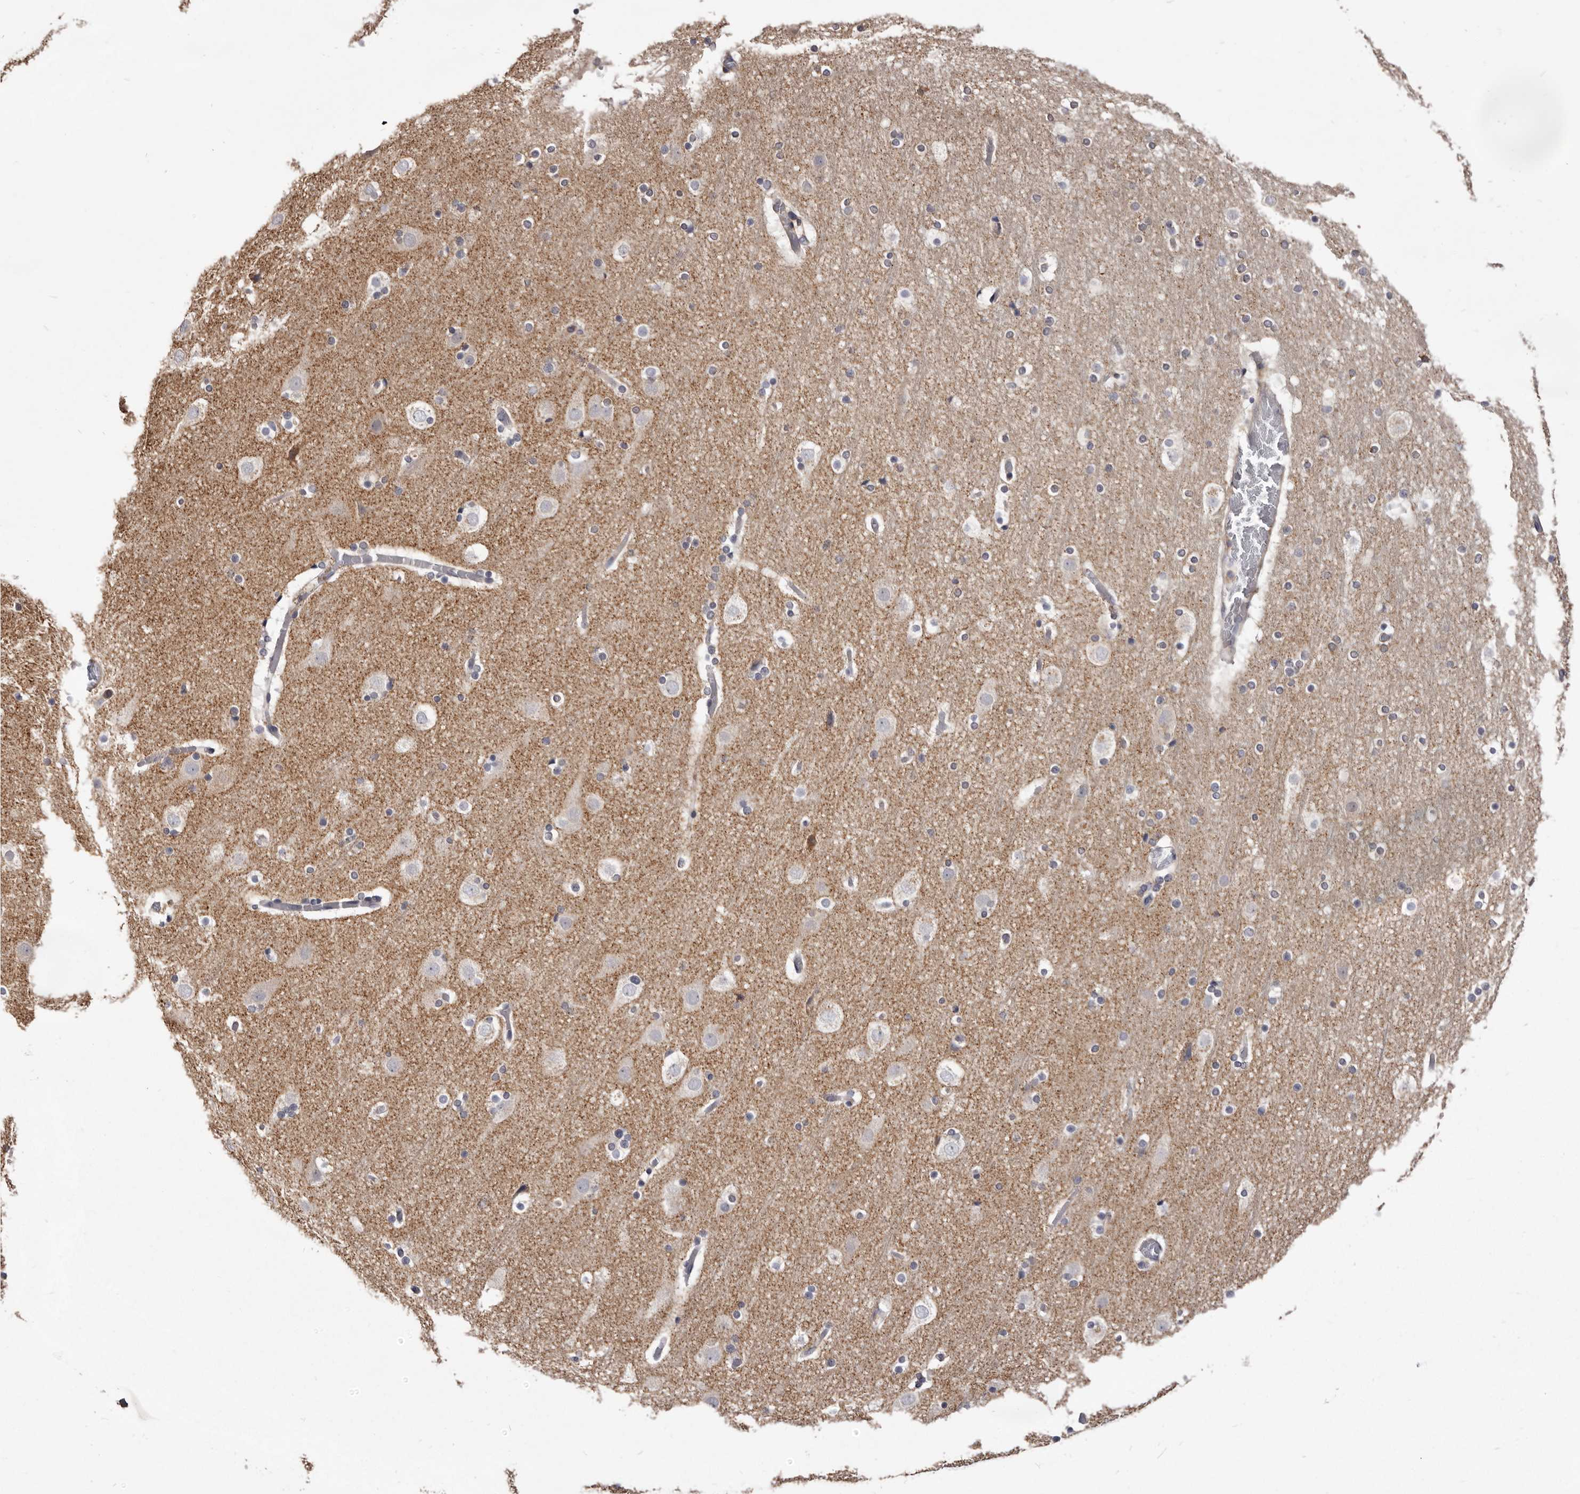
{"staining": {"intensity": "weak", "quantity": "25%-75%", "location": "cytoplasmic/membranous"}, "tissue": "cerebral cortex", "cell_type": "Endothelial cells", "image_type": "normal", "snomed": [{"axis": "morphology", "description": "Normal tissue, NOS"}, {"axis": "topography", "description": "Cerebral cortex"}], "caption": "IHC (DAB) staining of normal cerebral cortex demonstrates weak cytoplasmic/membranous protein staining in about 25%-75% of endothelial cells.", "gene": "TPD52", "patient": {"sex": "male", "age": 57}}